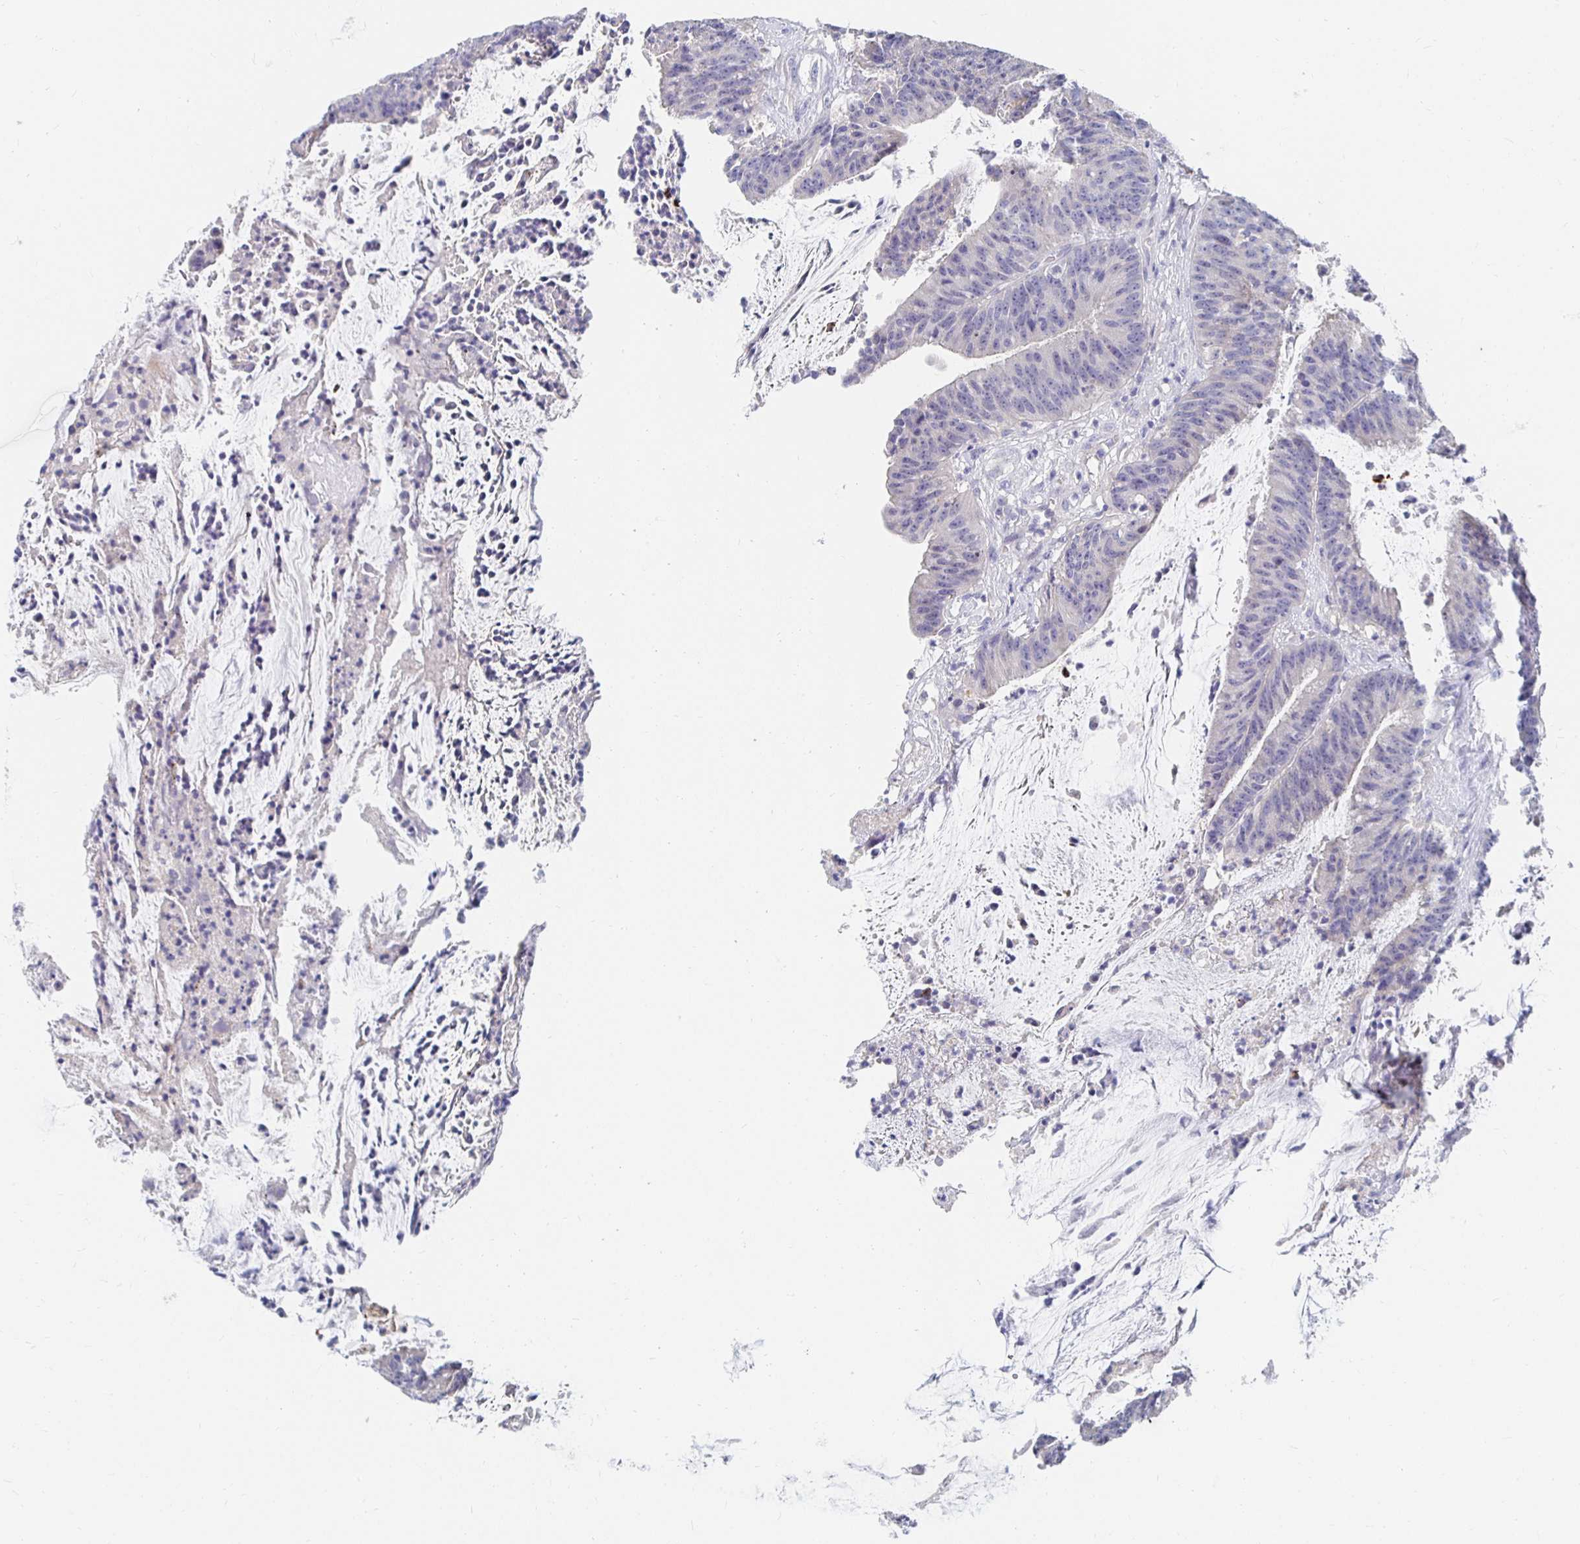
{"staining": {"intensity": "negative", "quantity": "none", "location": "none"}, "tissue": "colorectal cancer", "cell_type": "Tumor cells", "image_type": "cancer", "snomed": [{"axis": "morphology", "description": "Adenocarcinoma, NOS"}, {"axis": "topography", "description": "Colon"}], "caption": "IHC micrograph of colorectal cancer stained for a protein (brown), which displays no positivity in tumor cells.", "gene": "FKRP", "patient": {"sex": "female", "age": 78}}